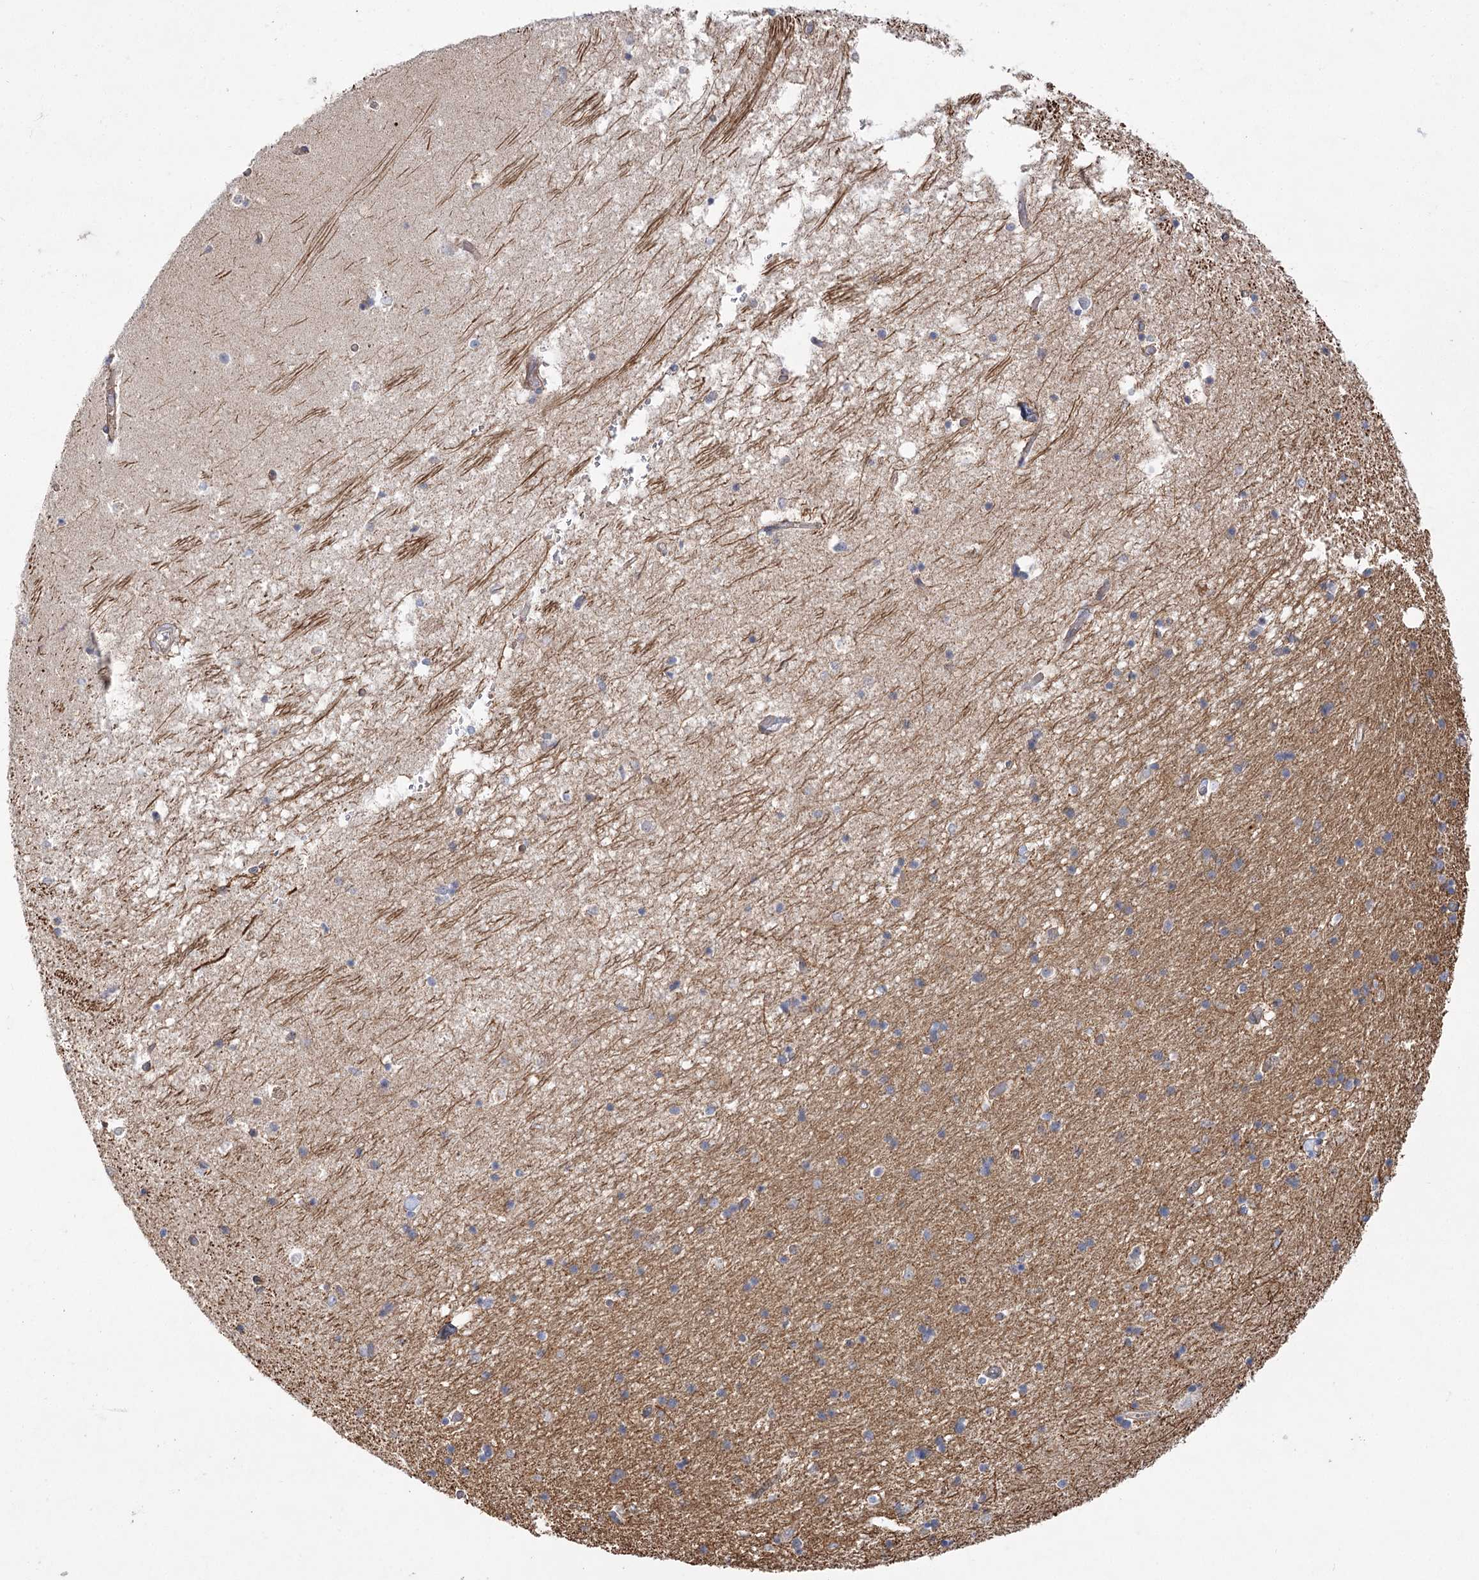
{"staining": {"intensity": "negative", "quantity": "none", "location": "none"}, "tissue": "hippocampus", "cell_type": "Glial cells", "image_type": "normal", "snomed": [{"axis": "morphology", "description": "Normal tissue, NOS"}, {"axis": "topography", "description": "Hippocampus"}], "caption": "Immunohistochemistry of unremarkable hippocampus displays no expression in glial cells. Brightfield microscopy of immunohistochemistry stained with DAB (brown) and hematoxylin (blue), captured at high magnification.", "gene": "ZFYVE16", "patient": {"sex": "male", "age": 45}}